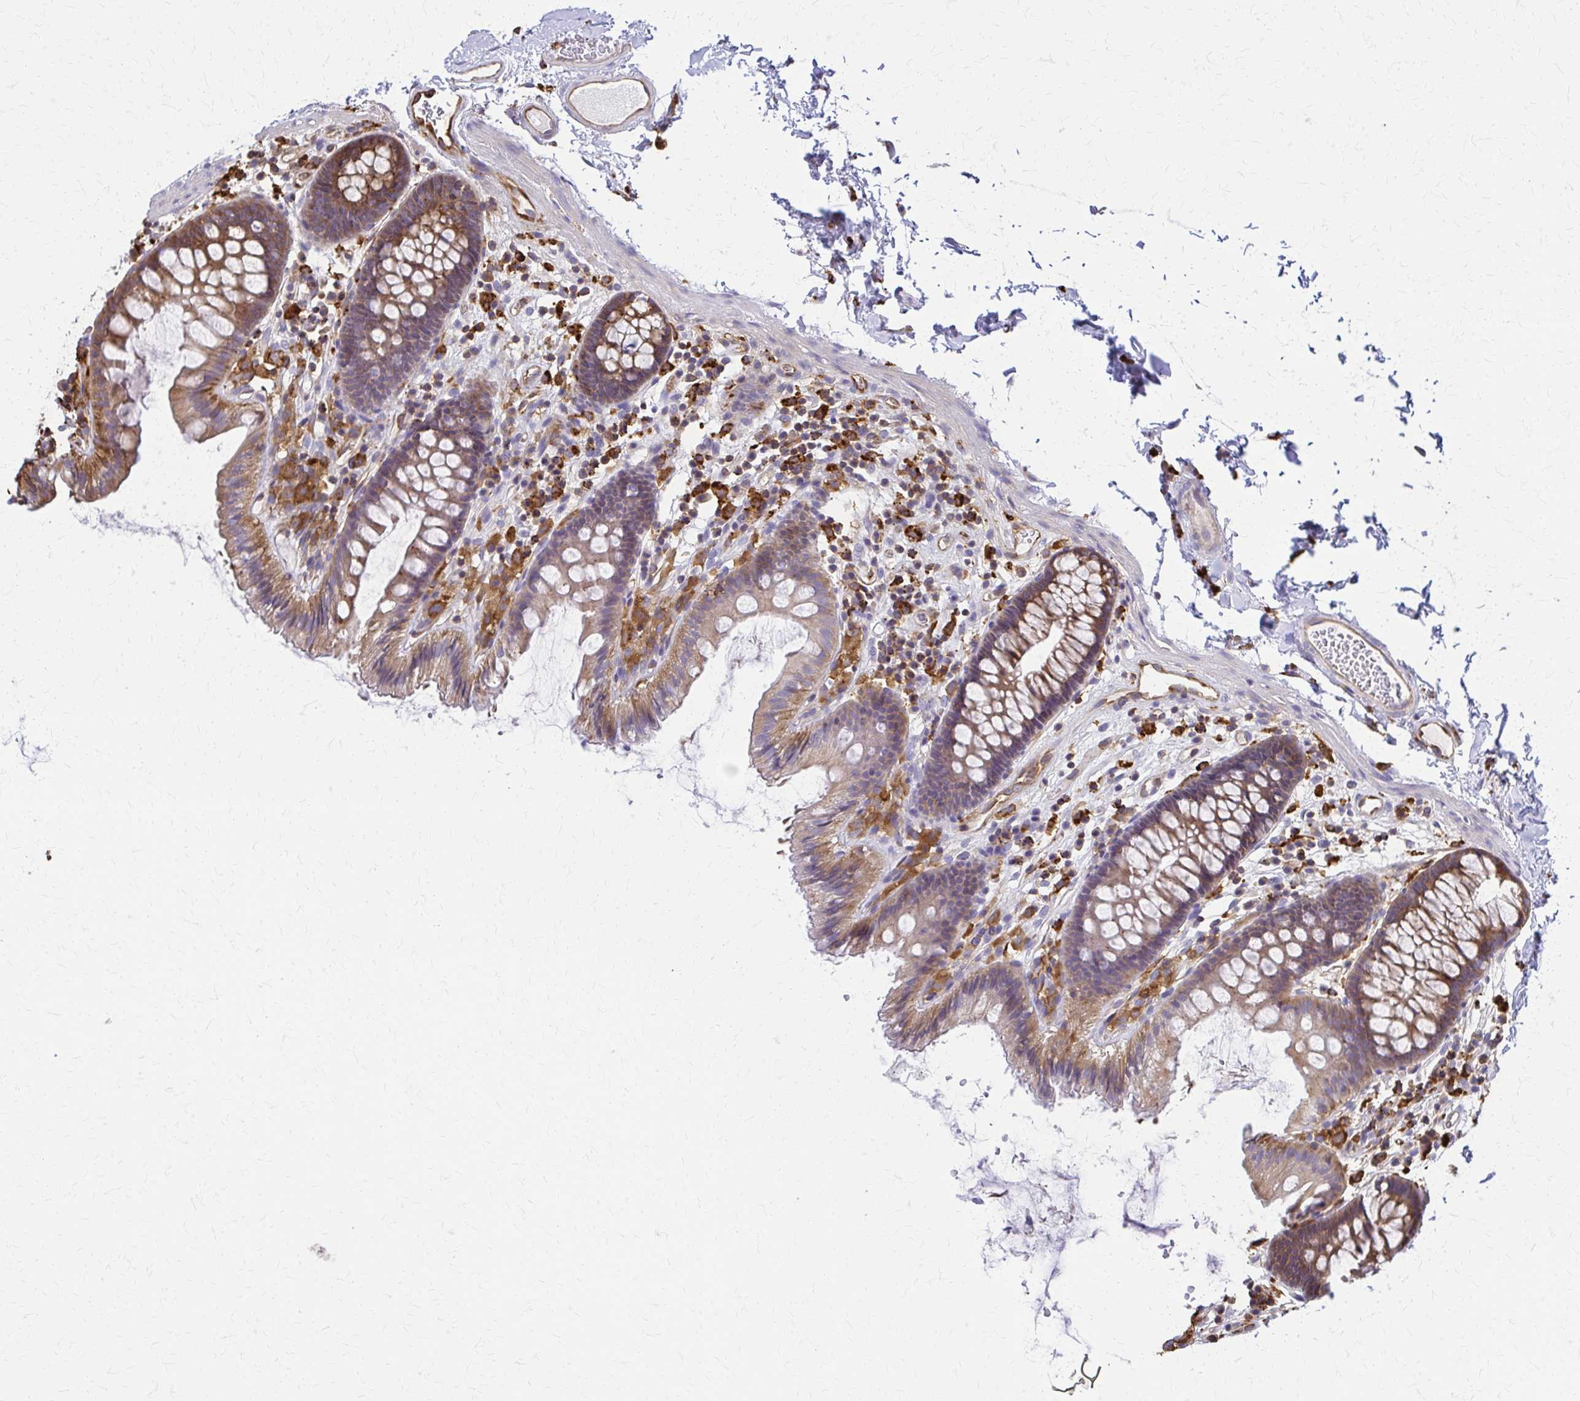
{"staining": {"intensity": "moderate", "quantity": "25%-75%", "location": "cytoplasmic/membranous"}, "tissue": "colon", "cell_type": "Endothelial cells", "image_type": "normal", "snomed": [{"axis": "morphology", "description": "Normal tissue, NOS"}, {"axis": "topography", "description": "Colon"}], "caption": "Protein expression analysis of unremarkable human colon reveals moderate cytoplasmic/membranous staining in approximately 25%-75% of endothelial cells. Using DAB (brown) and hematoxylin (blue) stains, captured at high magnification using brightfield microscopy.", "gene": "WASF2", "patient": {"sex": "male", "age": 84}}